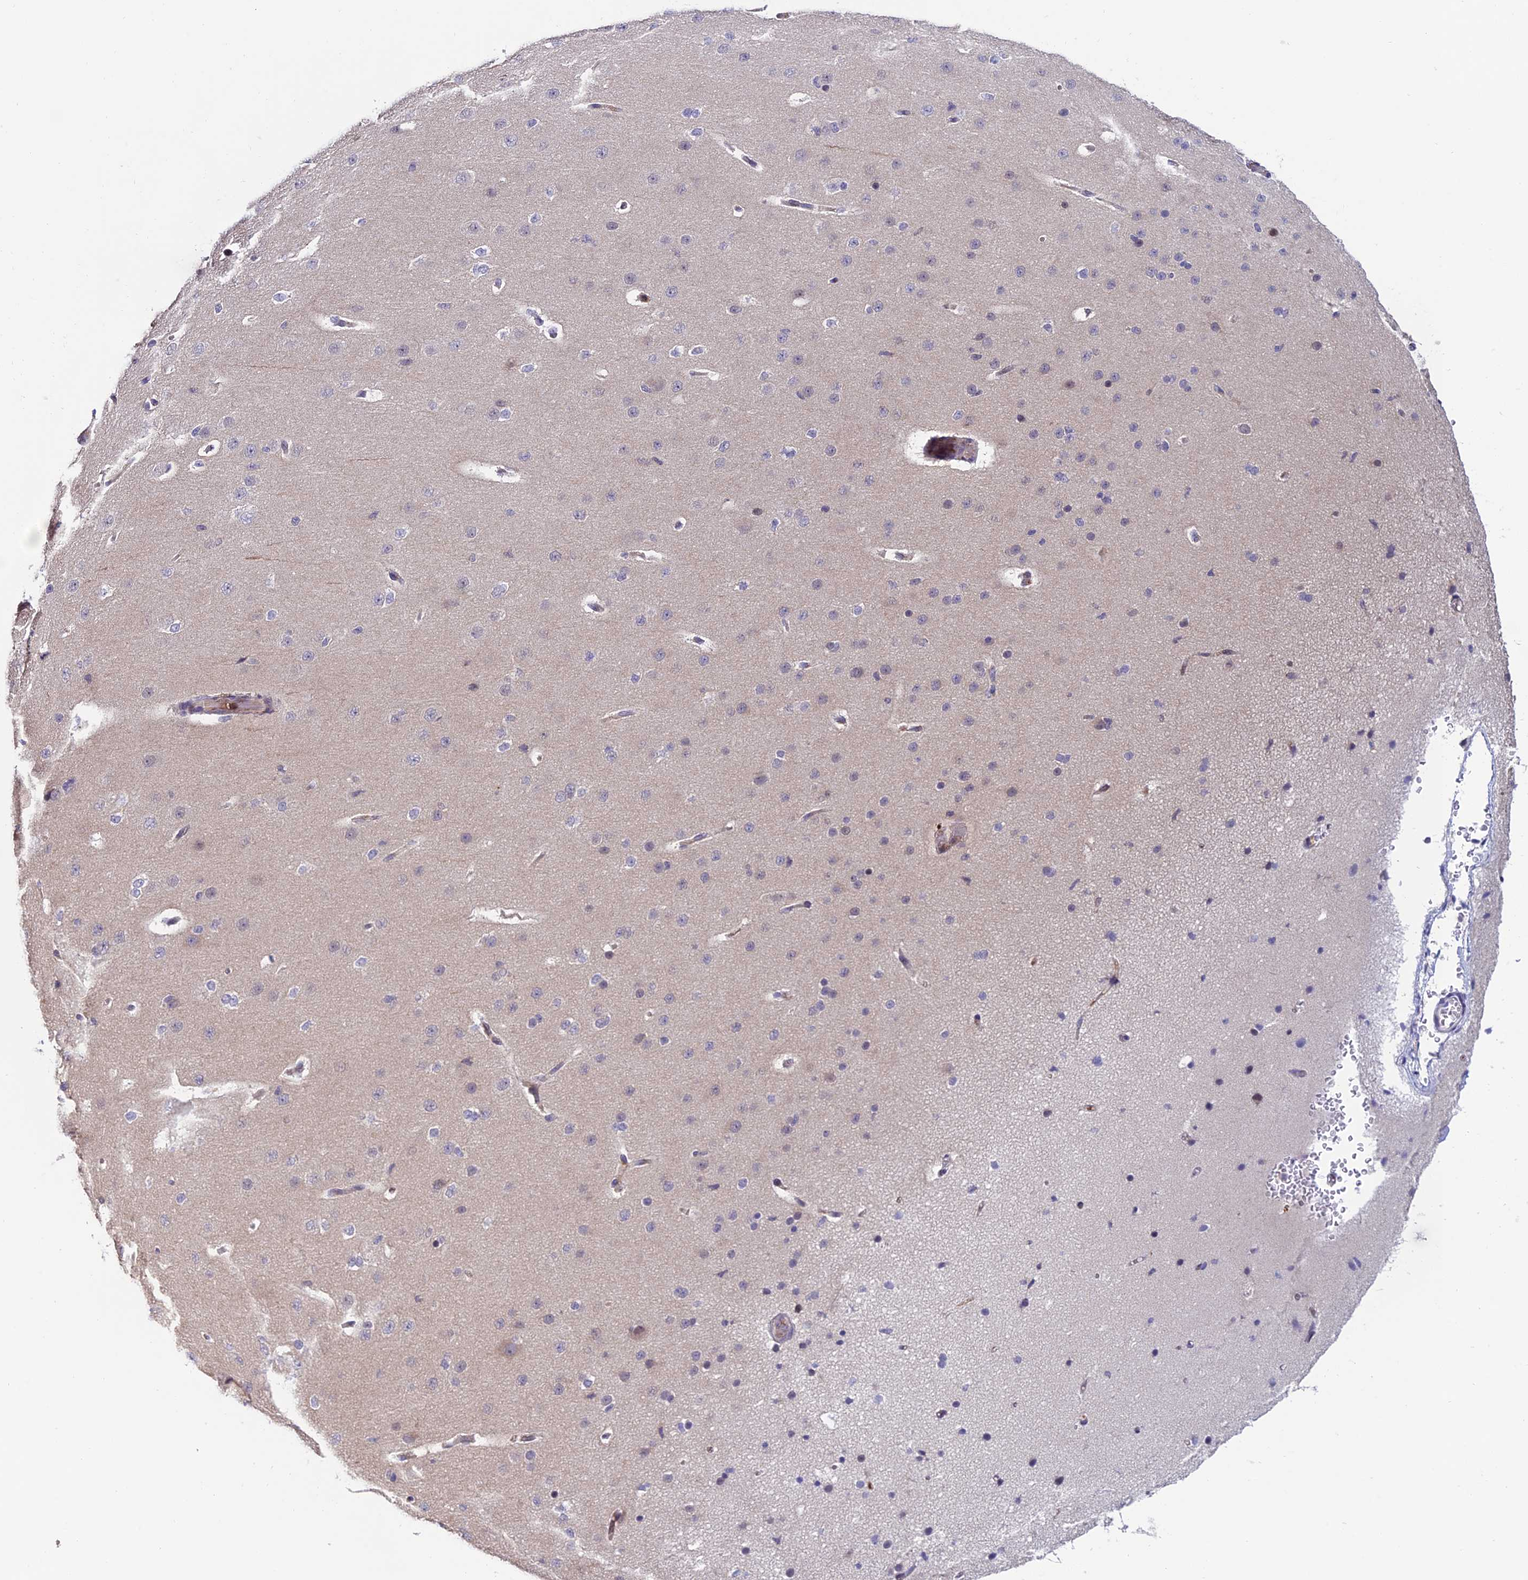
{"staining": {"intensity": "negative", "quantity": "none", "location": "none"}, "tissue": "cerebral cortex", "cell_type": "Endothelial cells", "image_type": "normal", "snomed": [{"axis": "morphology", "description": "Normal tissue, NOS"}, {"axis": "morphology", "description": "Developmental malformation"}, {"axis": "topography", "description": "Cerebral cortex"}], "caption": "Photomicrograph shows no significant protein expression in endothelial cells of benign cerebral cortex.", "gene": "ARHGEF18", "patient": {"sex": "female", "age": 30}}